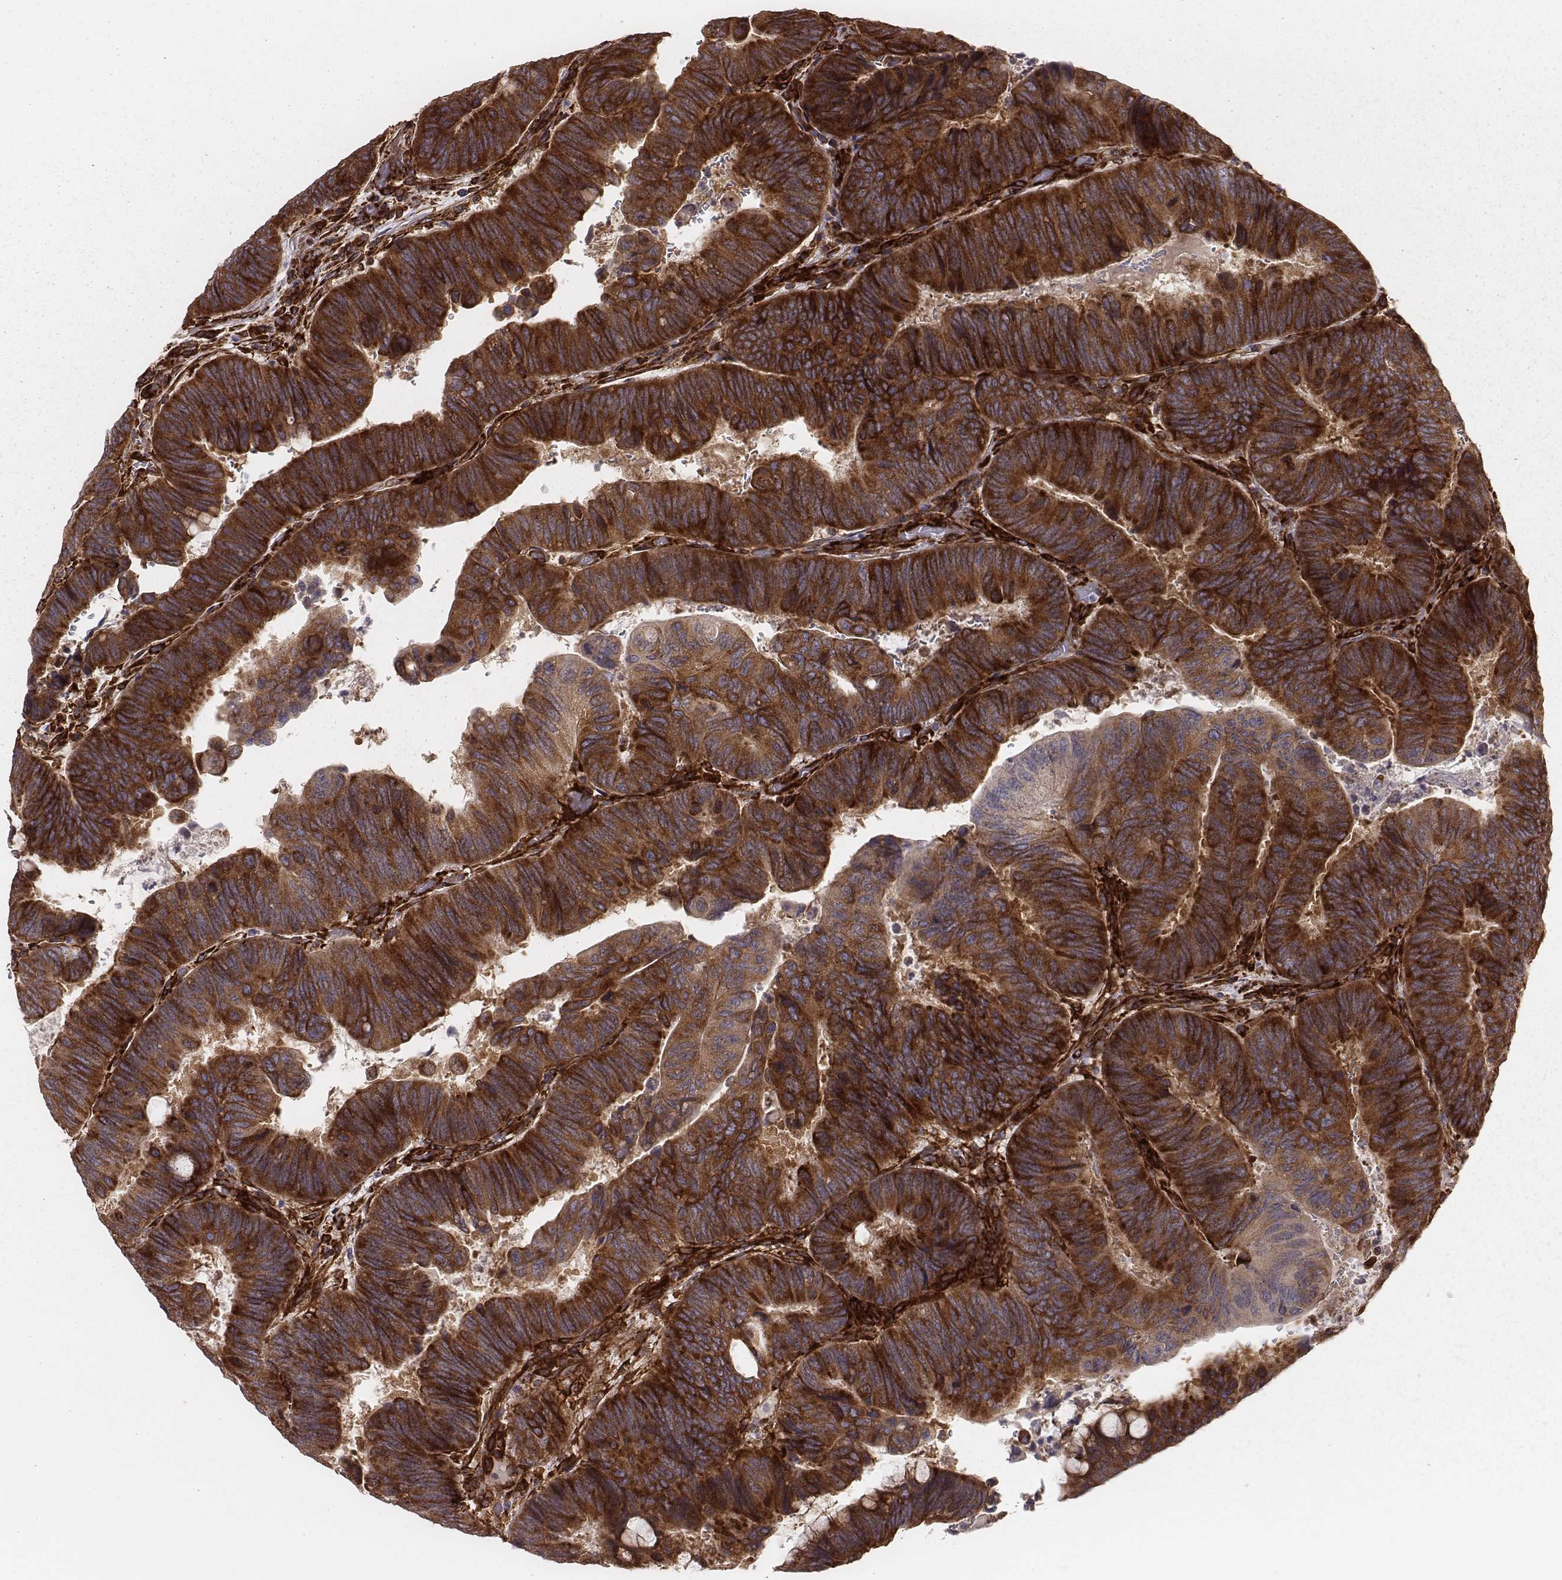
{"staining": {"intensity": "strong", "quantity": ">75%", "location": "cytoplasmic/membranous"}, "tissue": "colorectal cancer", "cell_type": "Tumor cells", "image_type": "cancer", "snomed": [{"axis": "morphology", "description": "Normal tissue, NOS"}, {"axis": "morphology", "description": "Adenocarcinoma, NOS"}, {"axis": "topography", "description": "Rectum"}], "caption": "Colorectal cancer stained with a protein marker shows strong staining in tumor cells.", "gene": "TXLNA", "patient": {"sex": "male", "age": 92}}